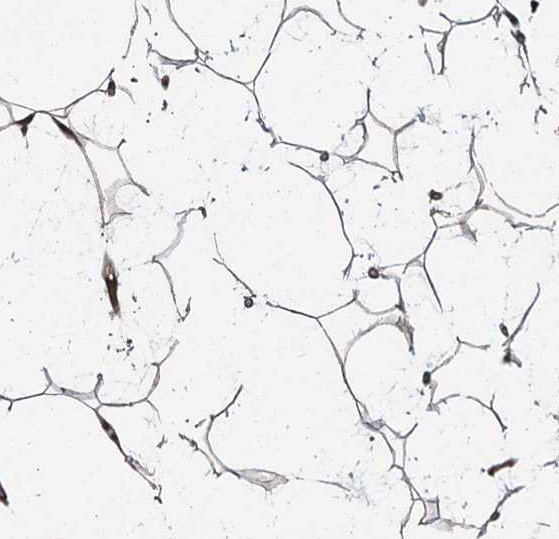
{"staining": {"intensity": "moderate", "quantity": ">75%", "location": "cytoplasmic/membranous,nuclear"}, "tissue": "adipose tissue", "cell_type": "Adipocytes", "image_type": "normal", "snomed": [{"axis": "morphology", "description": "Normal tissue, NOS"}, {"axis": "topography", "description": "Breast"}], "caption": "Approximately >75% of adipocytes in unremarkable human adipose tissue show moderate cytoplasmic/membranous,nuclear protein staining as visualized by brown immunohistochemical staining.", "gene": "MYG1", "patient": {"sex": "female", "age": 26}}